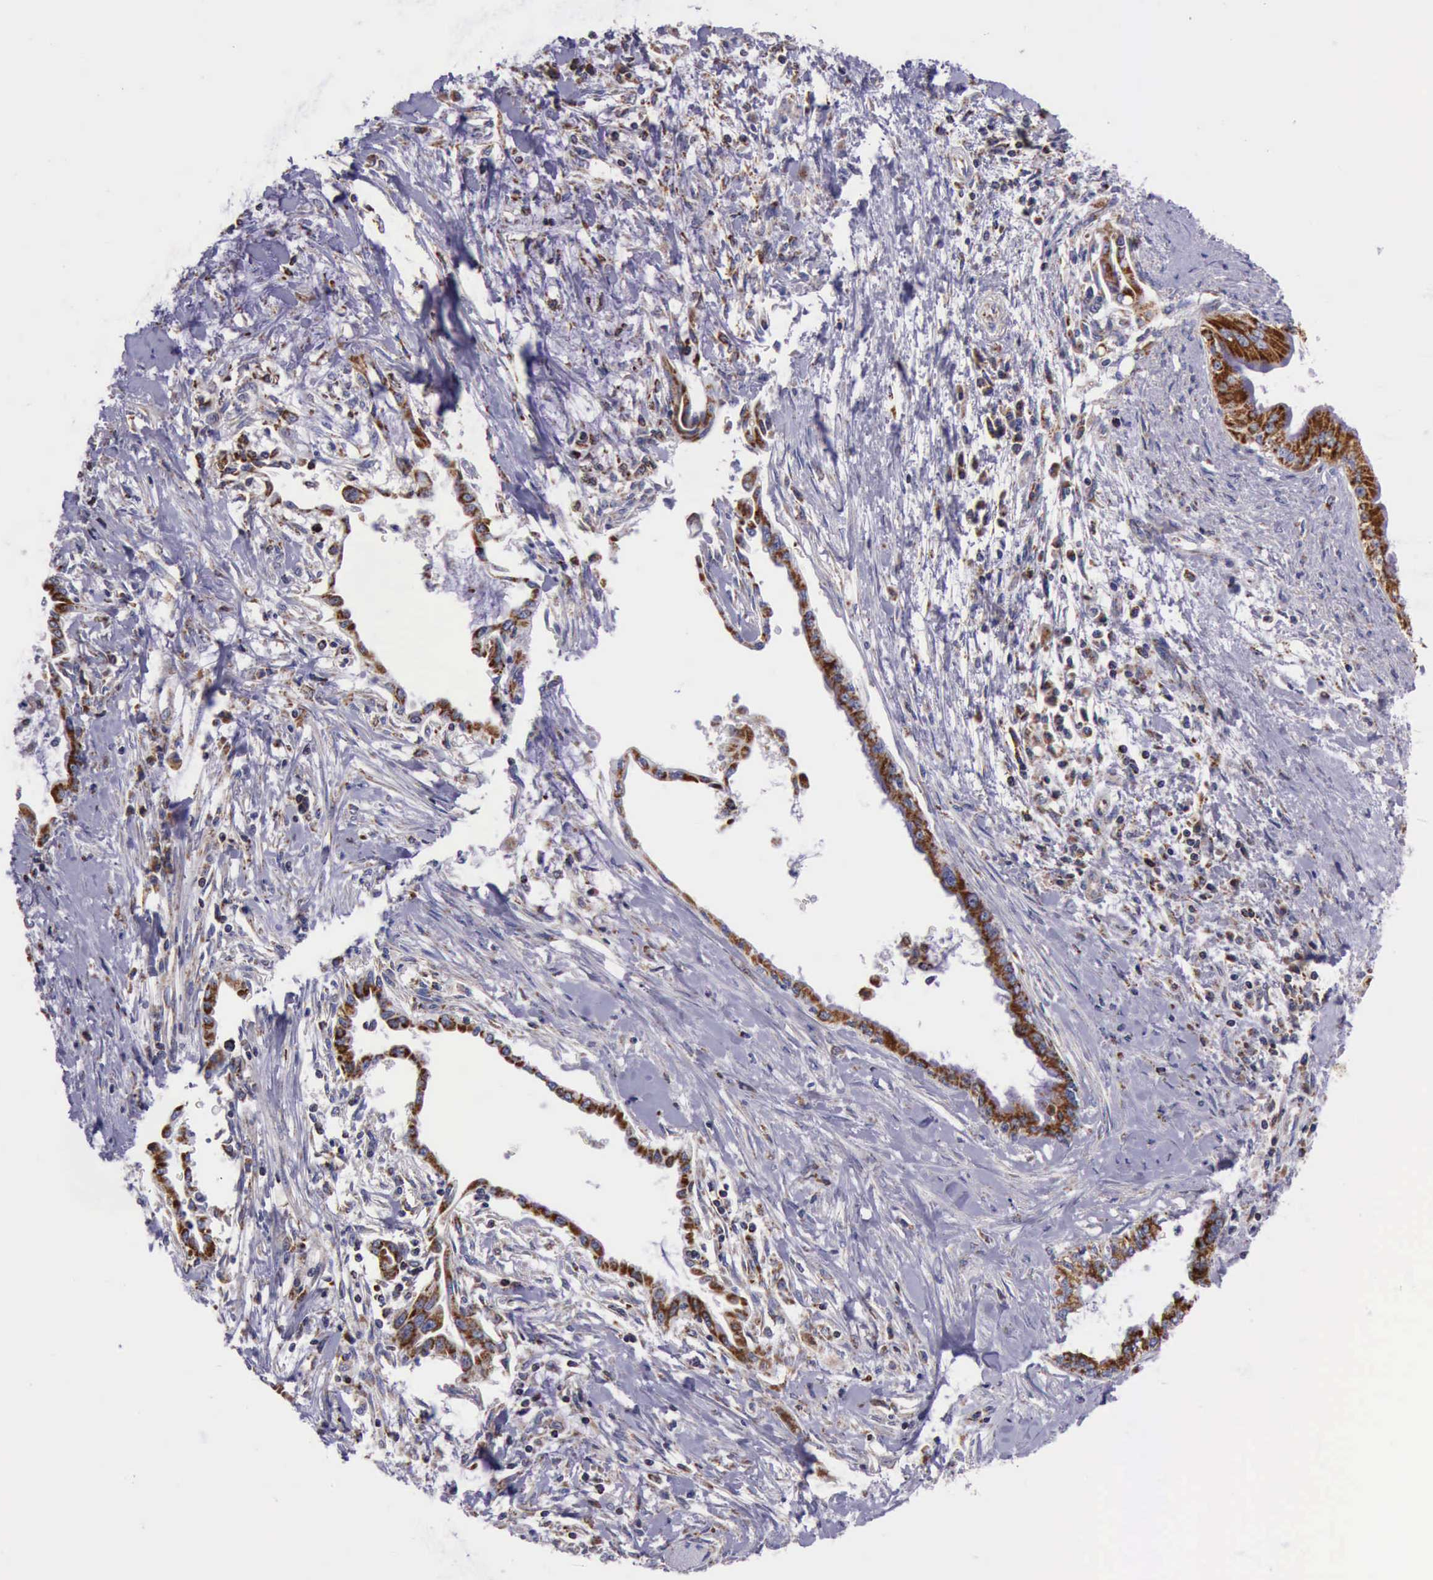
{"staining": {"intensity": "strong", "quantity": ">75%", "location": "cytoplasmic/membranous"}, "tissue": "pancreatic cancer", "cell_type": "Tumor cells", "image_type": "cancer", "snomed": [{"axis": "morphology", "description": "Adenocarcinoma, NOS"}, {"axis": "topography", "description": "Pancreas"}], "caption": "Immunohistochemistry of human adenocarcinoma (pancreatic) reveals high levels of strong cytoplasmic/membranous expression in approximately >75% of tumor cells.", "gene": "TXN2", "patient": {"sex": "female", "age": 64}}